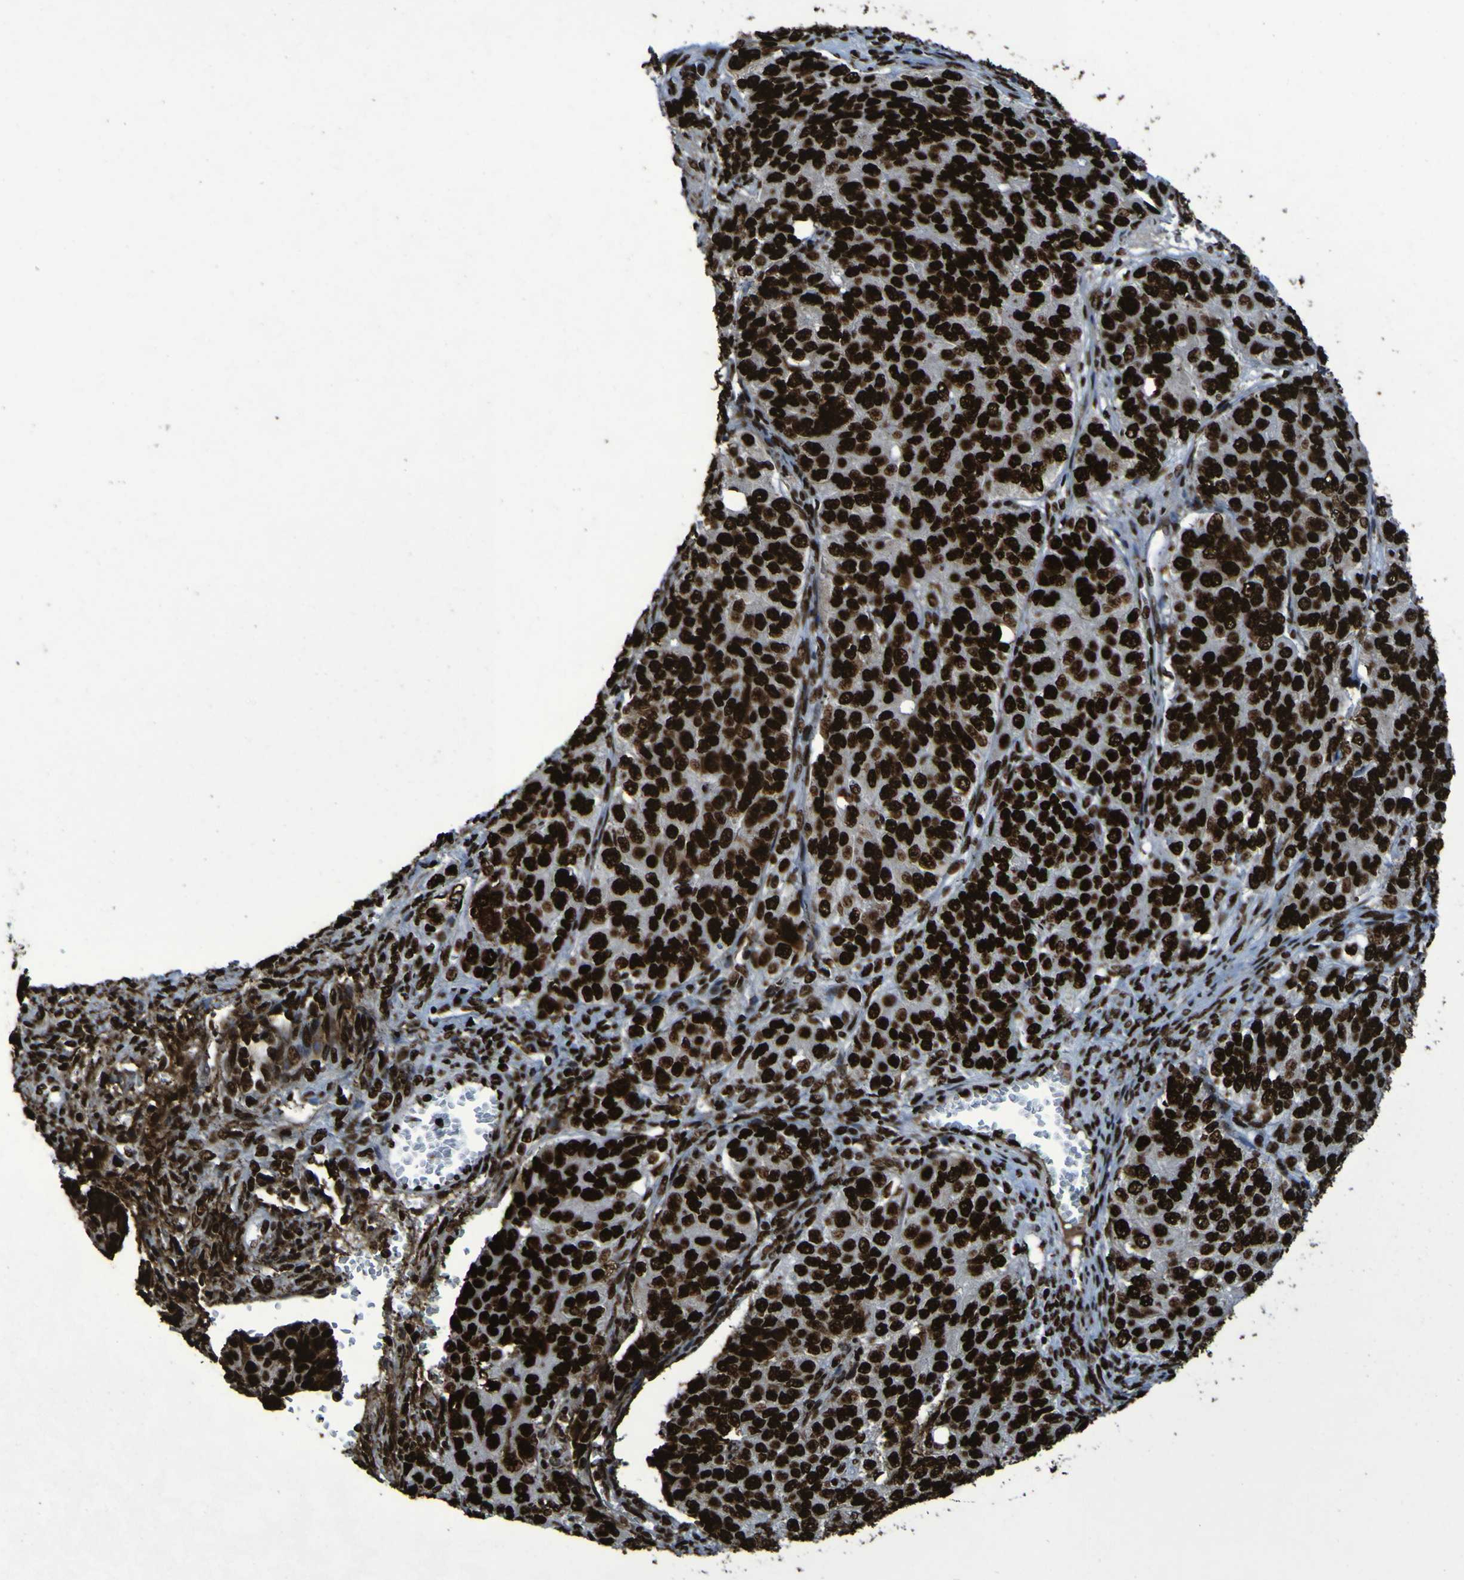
{"staining": {"intensity": "strong", "quantity": ">75%", "location": "nuclear"}, "tissue": "ovarian cancer", "cell_type": "Tumor cells", "image_type": "cancer", "snomed": [{"axis": "morphology", "description": "Carcinoma, endometroid"}, {"axis": "topography", "description": "Ovary"}], "caption": "High-magnification brightfield microscopy of endometroid carcinoma (ovarian) stained with DAB (brown) and counterstained with hematoxylin (blue). tumor cells exhibit strong nuclear expression is identified in approximately>75% of cells.", "gene": "NPM1", "patient": {"sex": "female", "age": 51}}